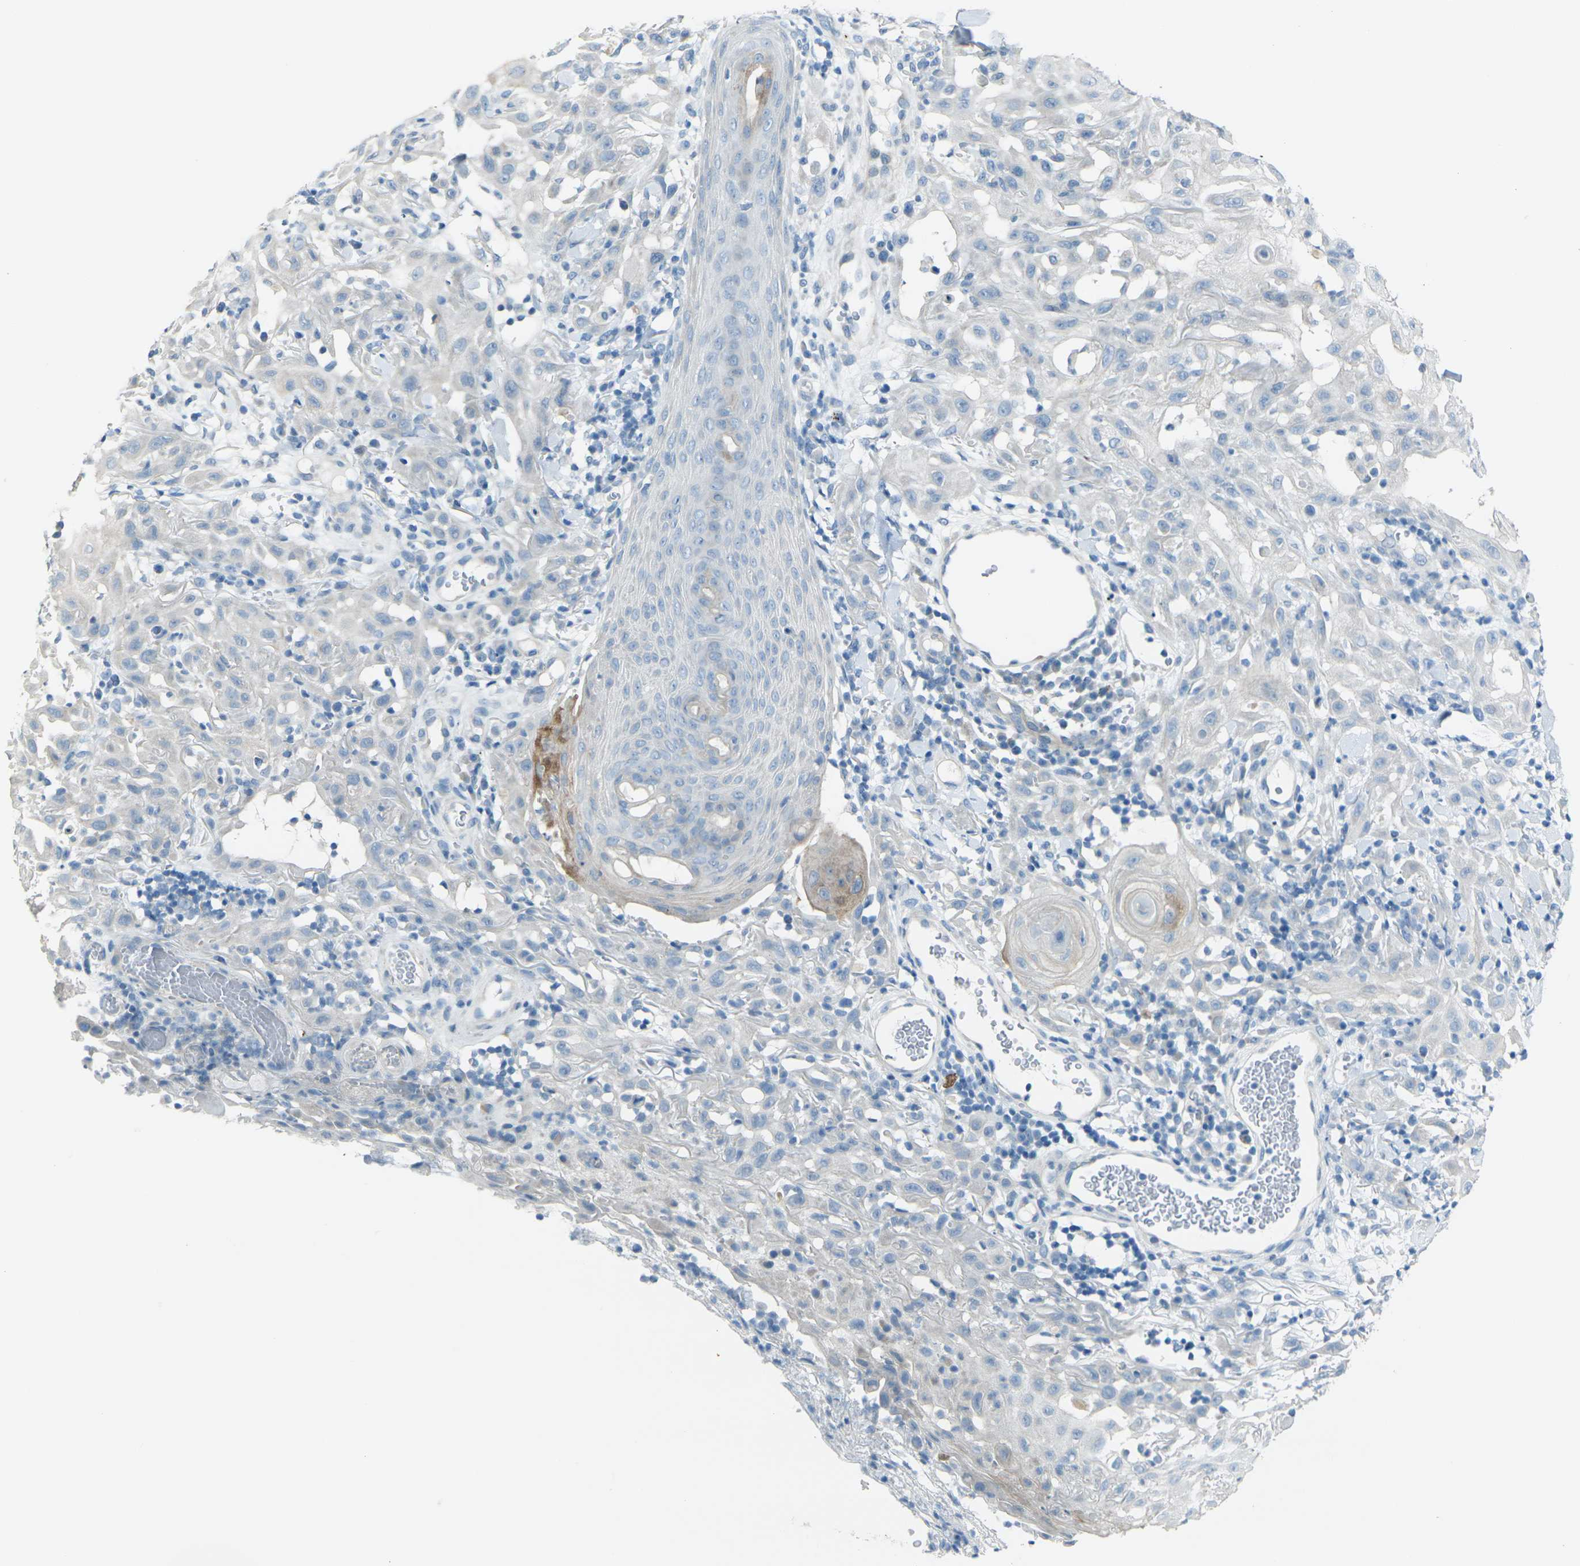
{"staining": {"intensity": "weak", "quantity": "<25%", "location": "cytoplasmic/membranous"}, "tissue": "skin cancer", "cell_type": "Tumor cells", "image_type": "cancer", "snomed": [{"axis": "morphology", "description": "Squamous cell carcinoma, NOS"}, {"axis": "topography", "description": "Skin"}], "caption": "High power microscopy histopathology image of an immunohistochemistry image of skin squamous cell carcinoma, revealing no significant expression in tumor cells. The staining was performed using DAB (3,3'-diaminobenzidine) to visualize the protein expression in brown, while the nuclei were stained in blue with hematoxylin (Magnification: 20x).", "gene": "ANKRD46", "patient": {"sex": "male", "age": 24}}